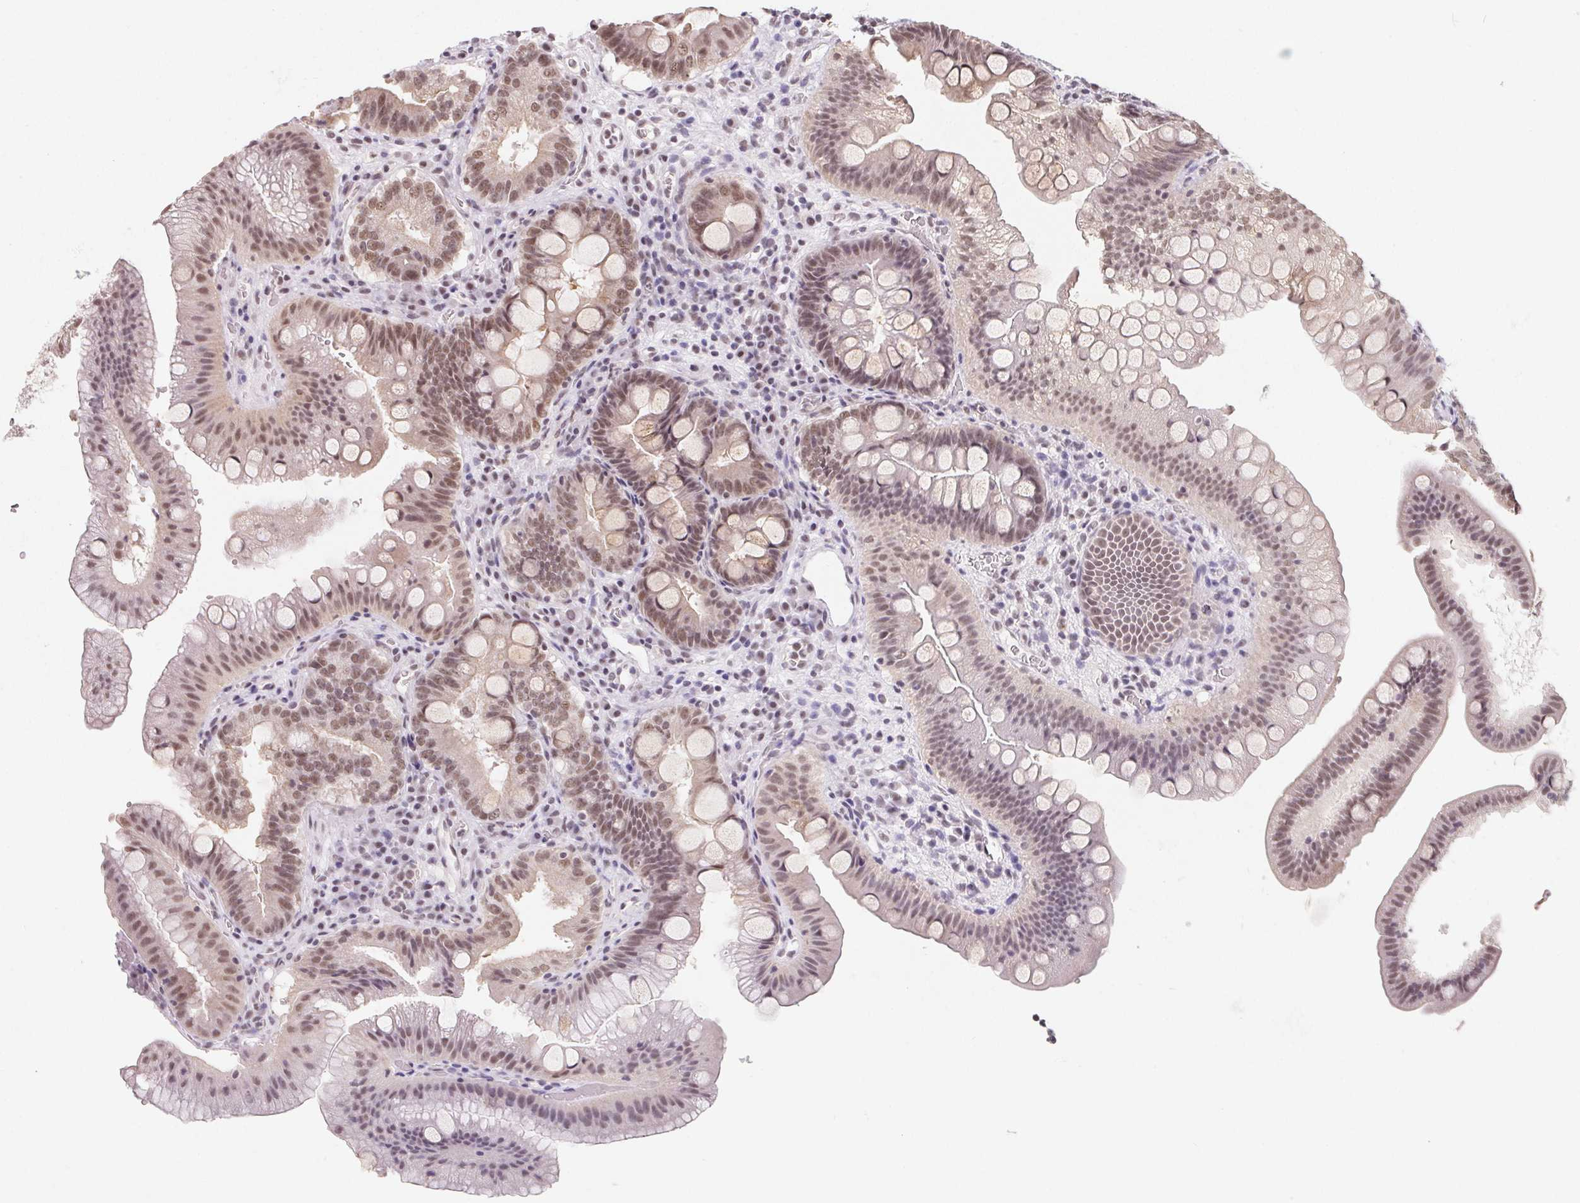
{"staining": {"intensity": "moderate", "quantity": ">75%", "location": "nuclear"}, "tissue": "duodenum", "cell_type": "Glandular cells", "image_type": "normal", "snomed": [{"axis": "morphology", "description": "Normal tissue, NOS"}, {"axis": "topography", "description": "Duodenum"}], "caption": "High-power microscopy captured an immunohistochemistry (IHC) micrograph of benign duodenum, revealing moderate nuclear positivity in approximately >75% of glandular cells. The protein of interest is stained brown, and the nuclei are stained in blue (DAB (3,3'-diaminobenzidine) IHC with brightfield microscopy, high magnification).", "gene": "TCERG1", "patient": {"sex": "male", "age": 59}}